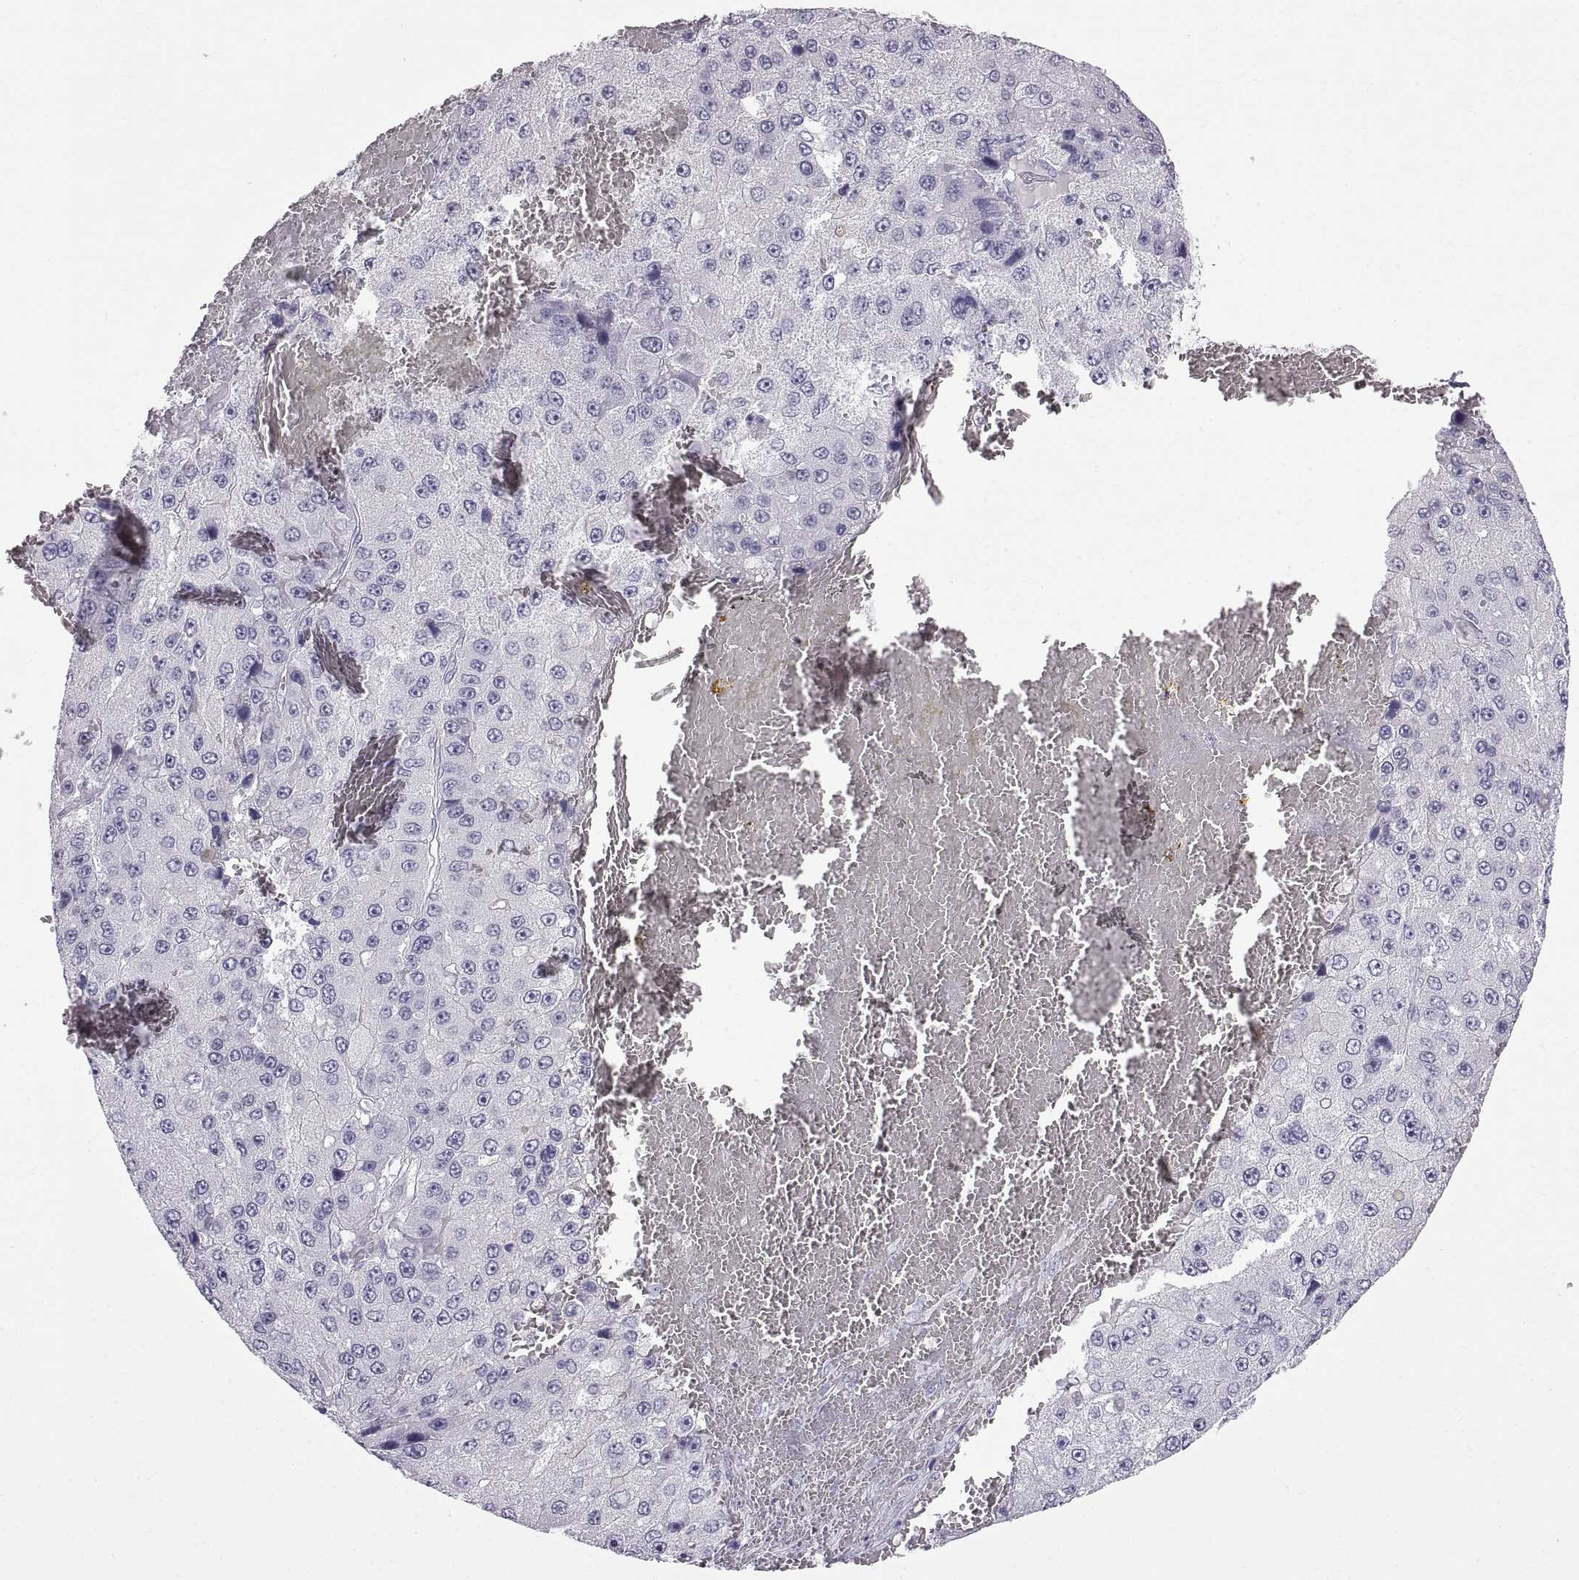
{"staining": {"intensity": "negative", "quantity": "none", "location": "none"}, "tissue": "liver cancer", "cell_type": "Tumor cells", "image_type": "cancer", "snomed": [{"axis": "morphology", "description": "Carcinoma, Hepatocellular, NOS"}, {"axis": "topography", "description": "Liver"}], "caption": "Protein analysis of liver cancer (hepatocellular carcinoma) reveals no significant positivity in tumor cells.", "gene": "WFDC8", "patient": {"sex": "female", "age": 73}}